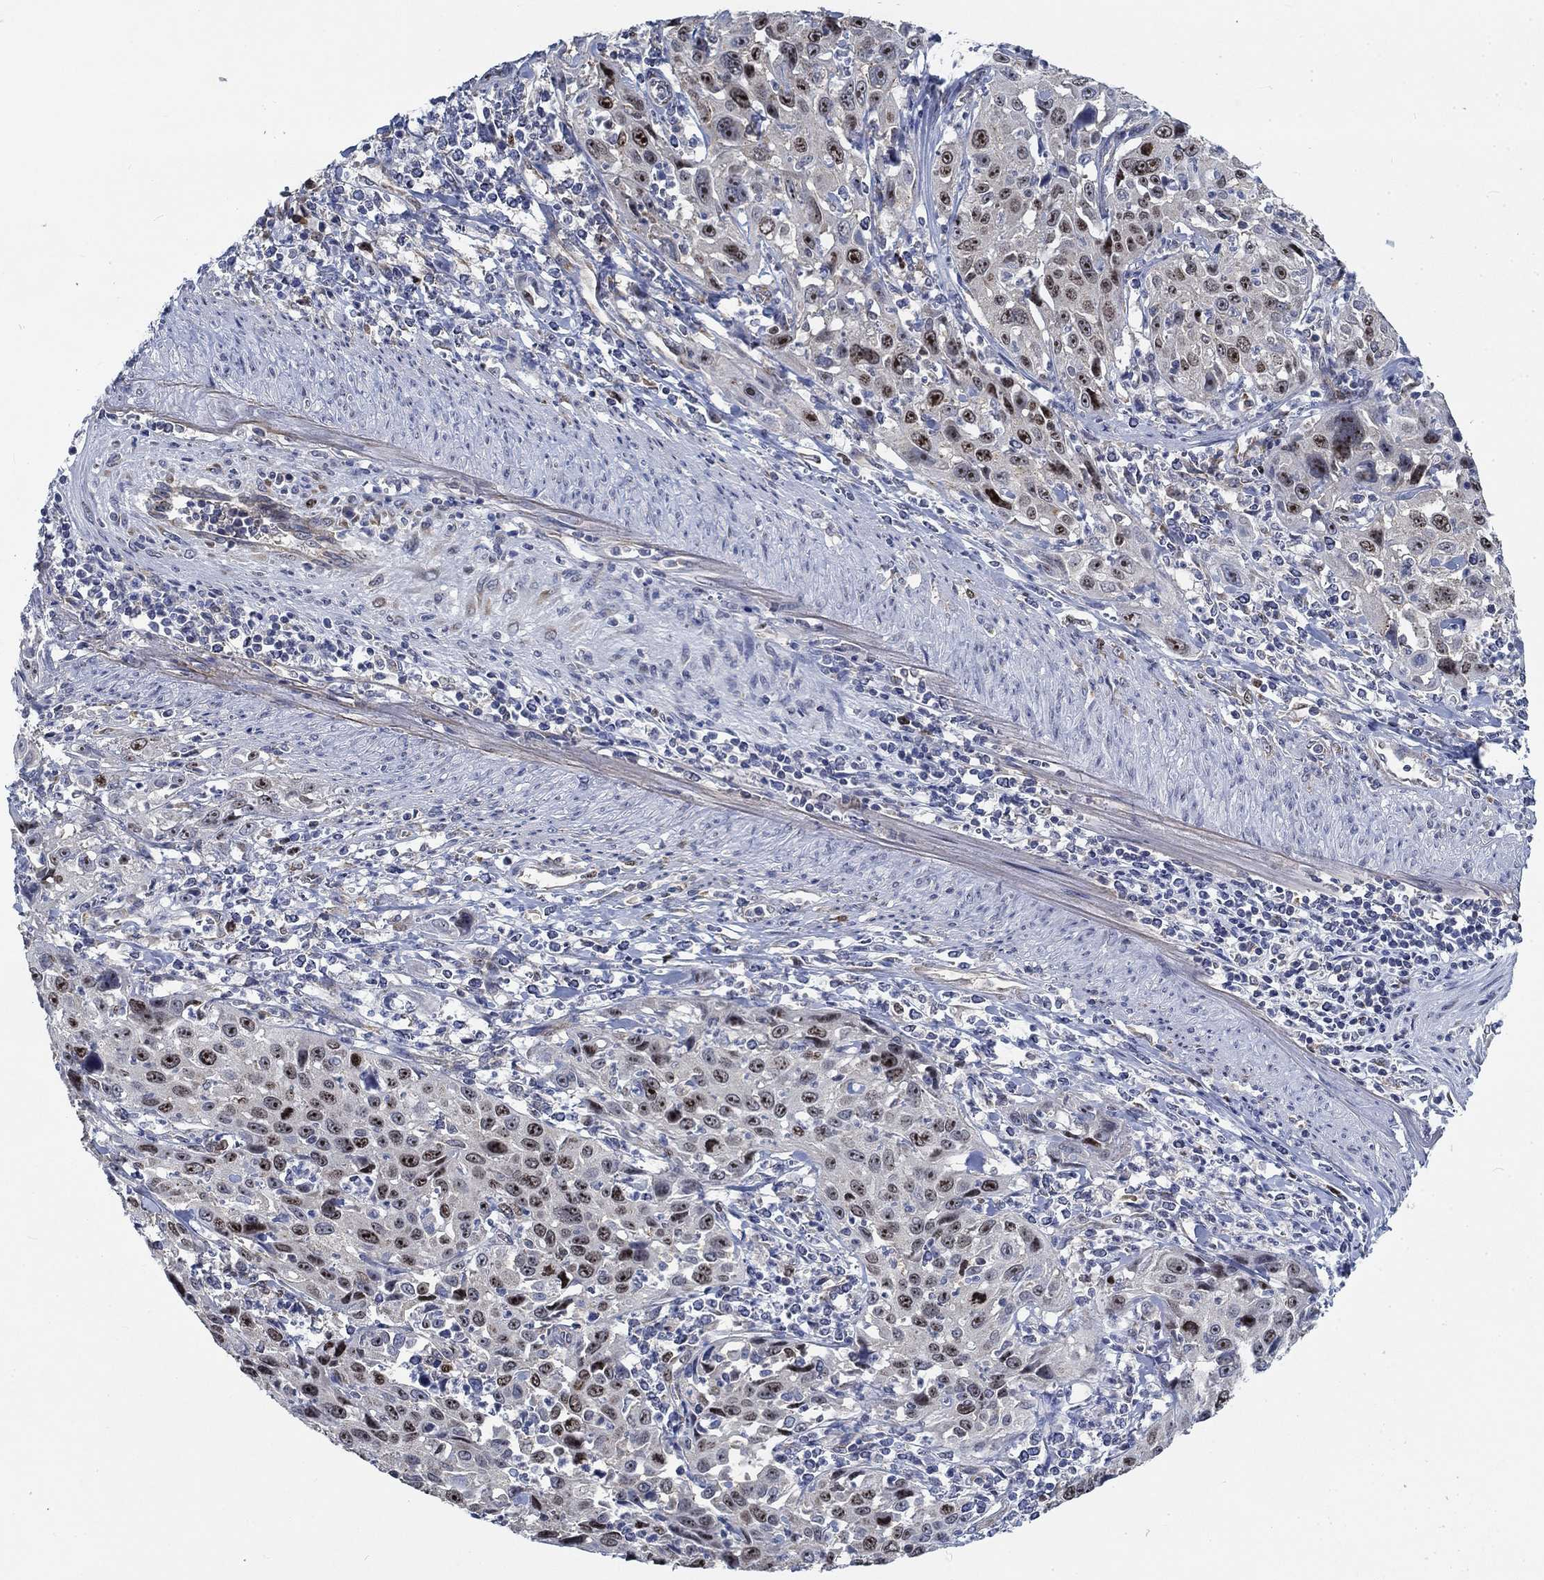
{"staining": {"intensity": "moderate", "quantity": "25%-75%", "location": "nuclear"}, "tissue": "cervical cancer", "cell_type": "Tumor cells", "image_type": "cancer", "snomed": [{"axis": "morphology", "description": "Squamous cell carcinoma, NOS"}, {"axis": "topography", "description": "Cervix"}], "caption": "Protein expression analysis of cervical cancer (squamous cell carcinoma) exhibits moderate nuclear expression in approximately 25%-75% of tumor cells.", "gene": "MMP24", "patient": {"sex": "female", "age": 26}}